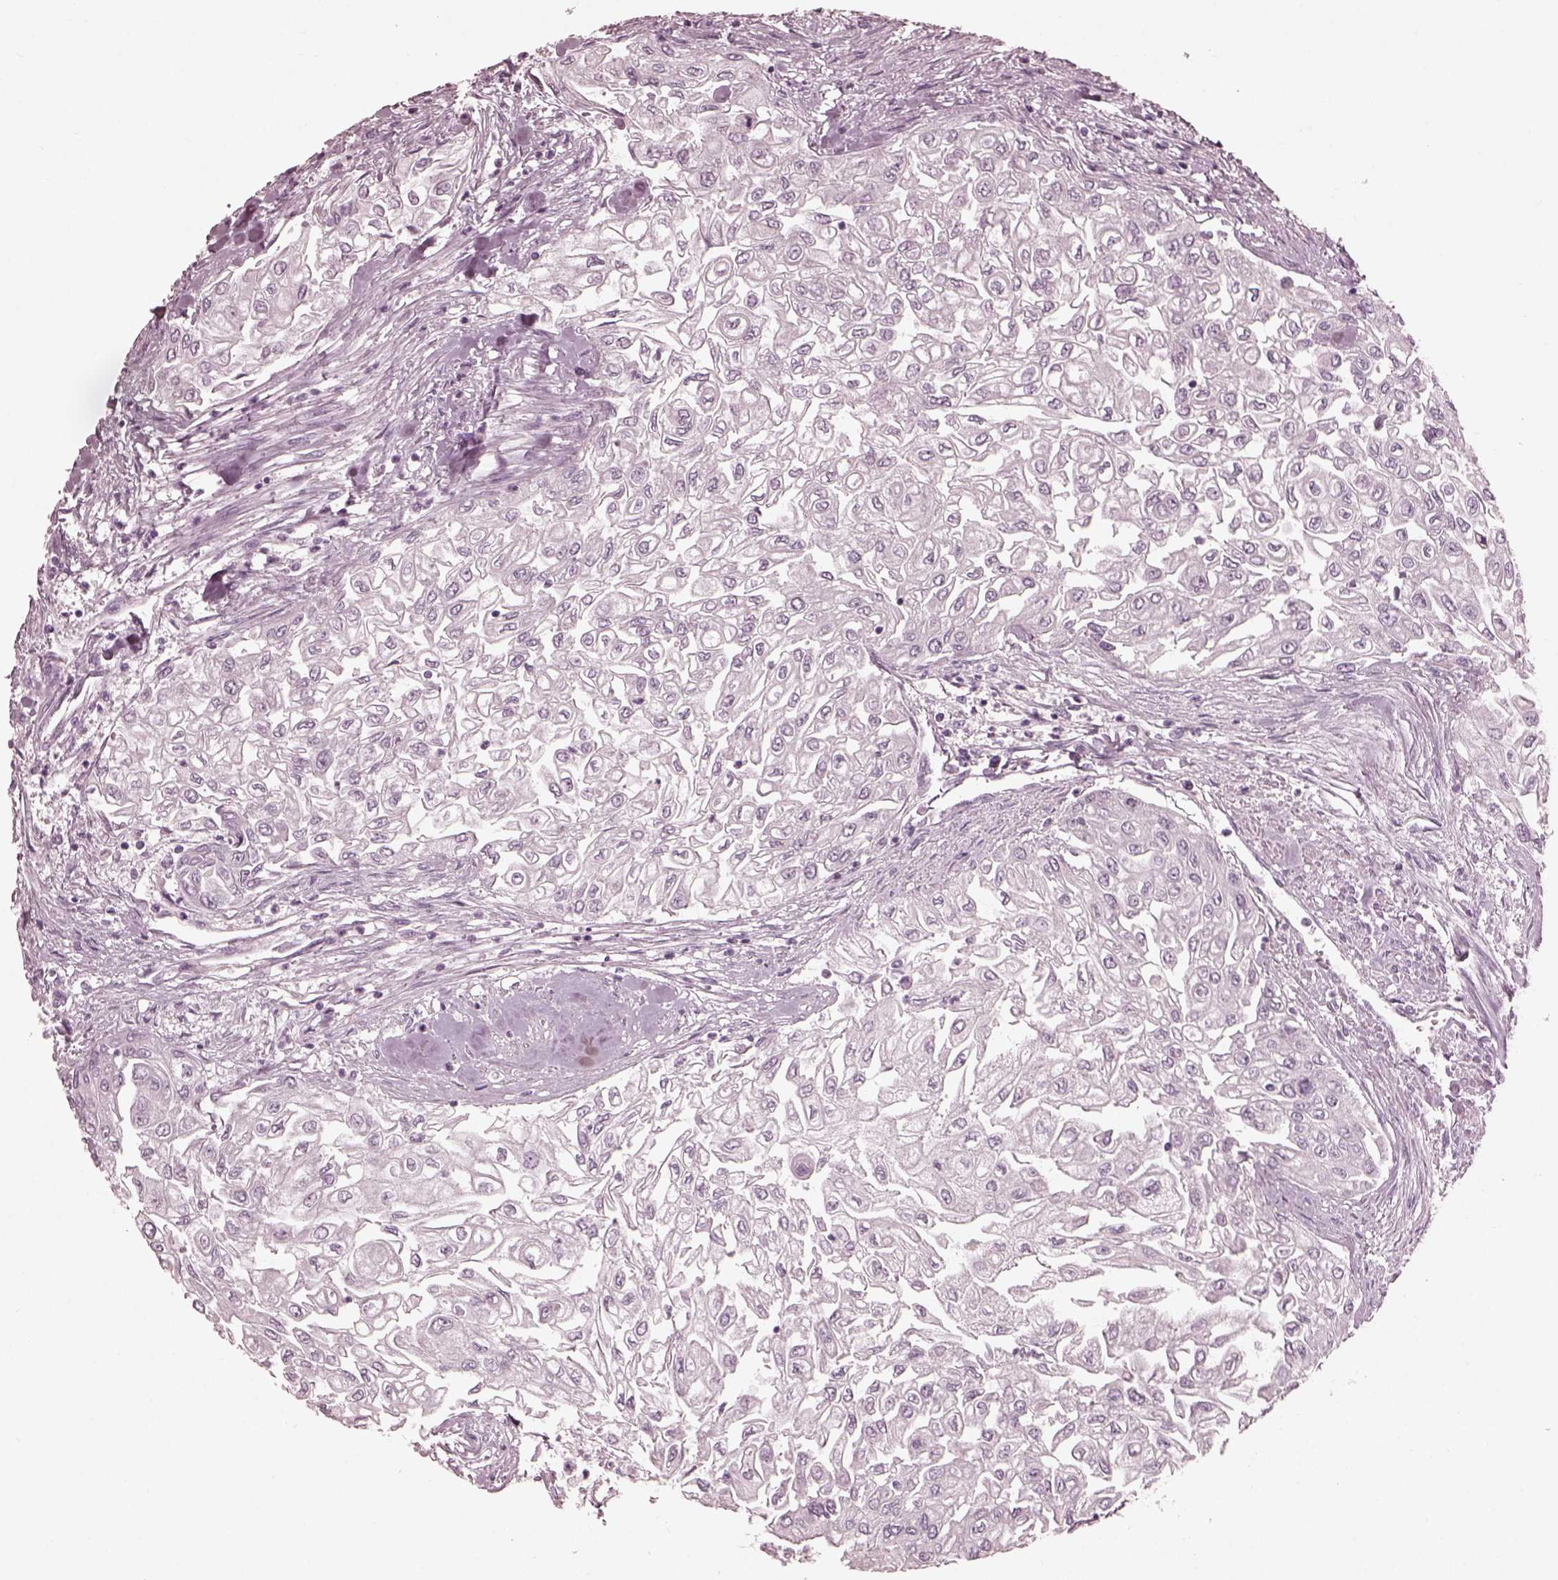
{"staining": {"intensity": "negative", "quantity": "none", "location": "none"}, "tissue": "urothelial cancer", "cell_type": "Tumor cells", "image_type": "cancer", "snomed": [{"axis": "morphology", "description": "Urothelial carcinoma, High grade"}, {"axis": "topography", "description": "Urinary bladder"}], "caption": "Immunohistochemical staining of human urothelial cancer exhibits no significant staining in tumor cells.", "gene": "CGA", "patient": {"sex": "male", "age": 62}}